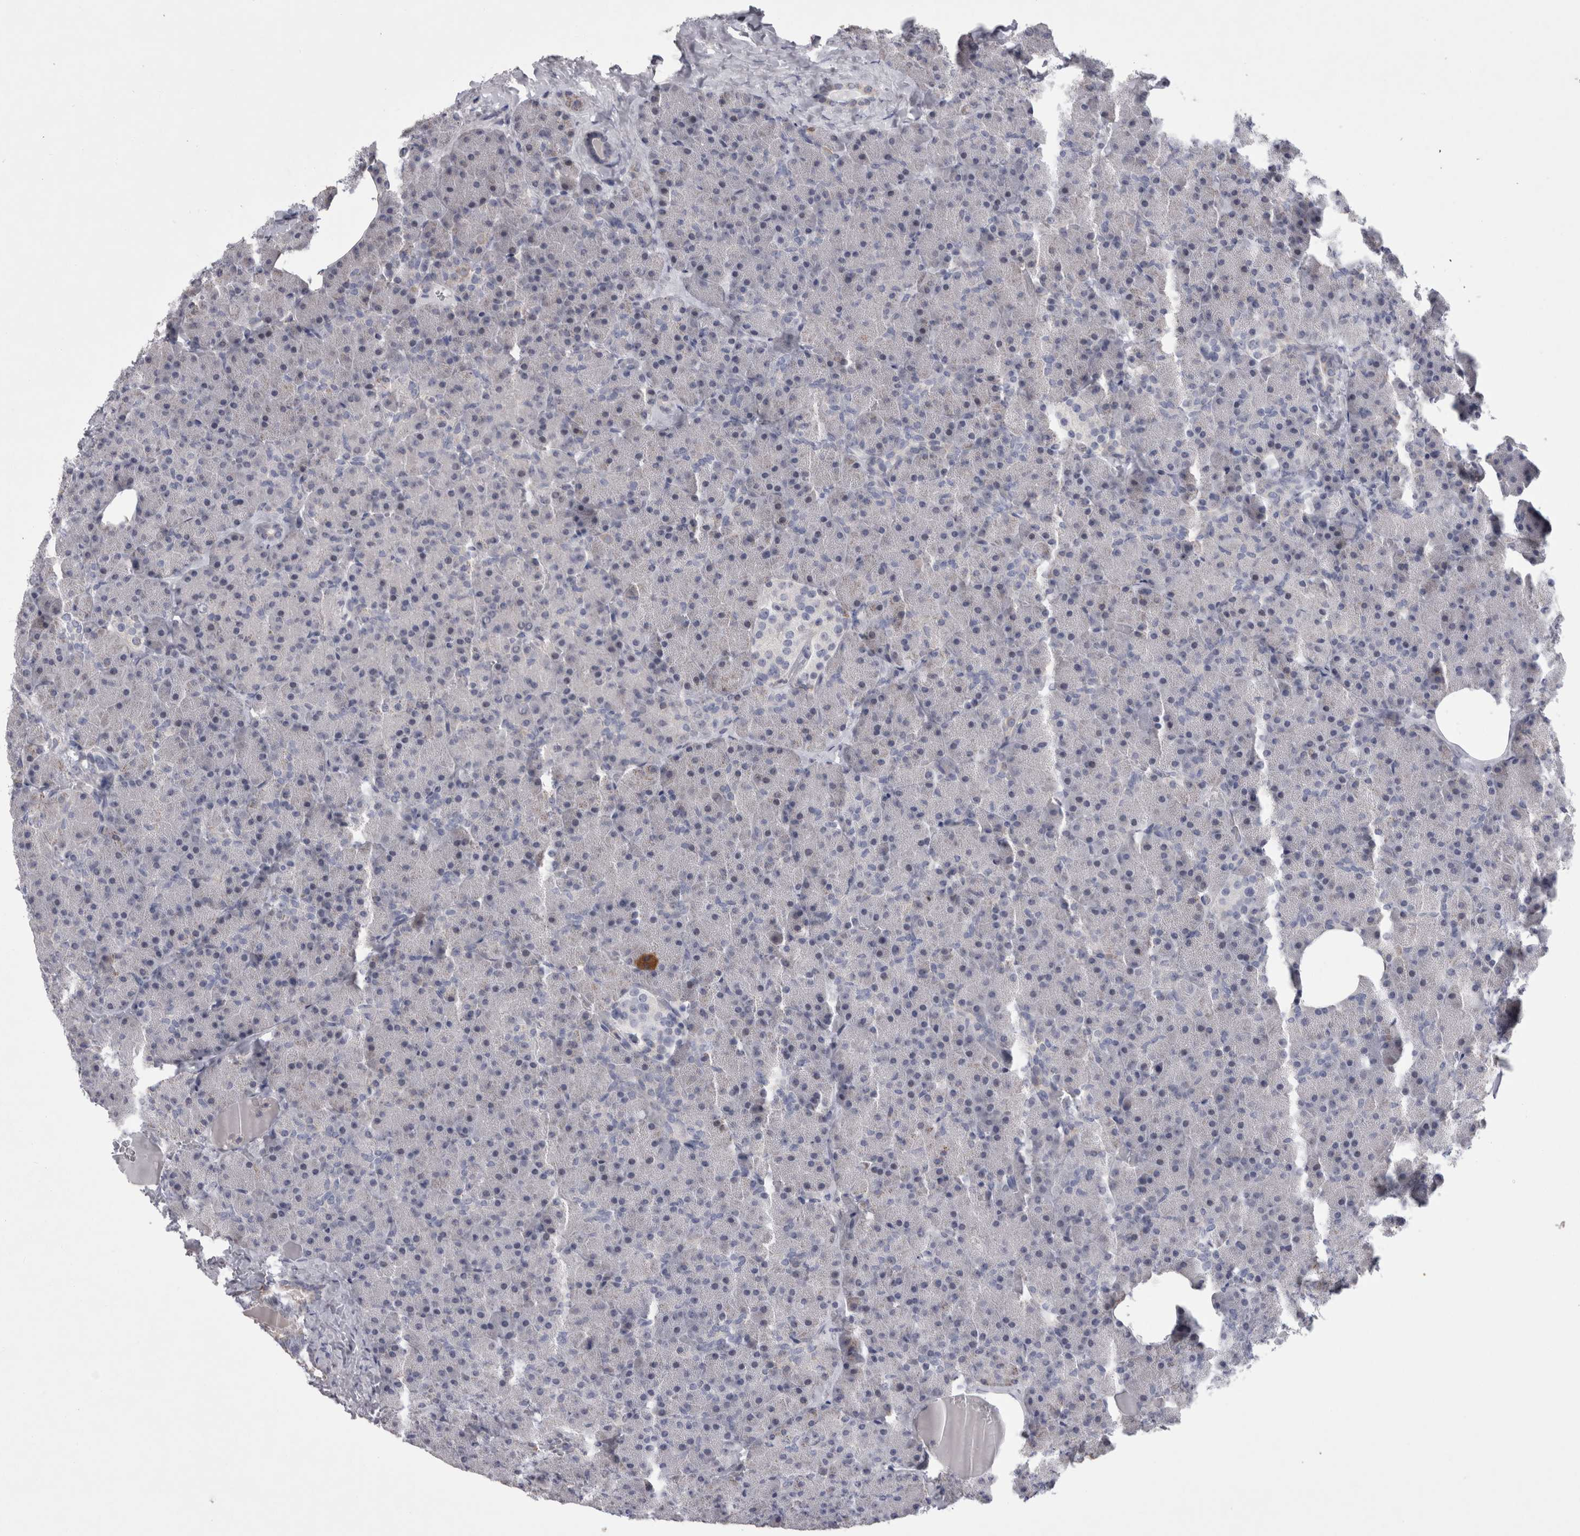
{"staining": {"intensity": "moderate", "quantity": "<25%", "location": "cytoplasmic/membranous"}, "tissue": "pancreas", "cell_type": "Exocrine glandular cells", "image_type": "normal", "snomed": [{"axis": "morphology", "description": "Normal tissue, NOS"}, {"axis": "morphology", "description": "Carcinoid, malignant, NOS"}, {"axis": "topography", "description": "Pancreas"}], "caption": "Pancreas was stained to show a protein in brown. There is low levels of moderate cytoplasmic/membranous expression in about <25% of exocrine glandular cells. (Stains: DAB in brown, nuclei in blue, Microscopy: brightfield microscopy at high magnification).", "gene": "AGMAT", "patient": {"sex": "female", "age": 35}}